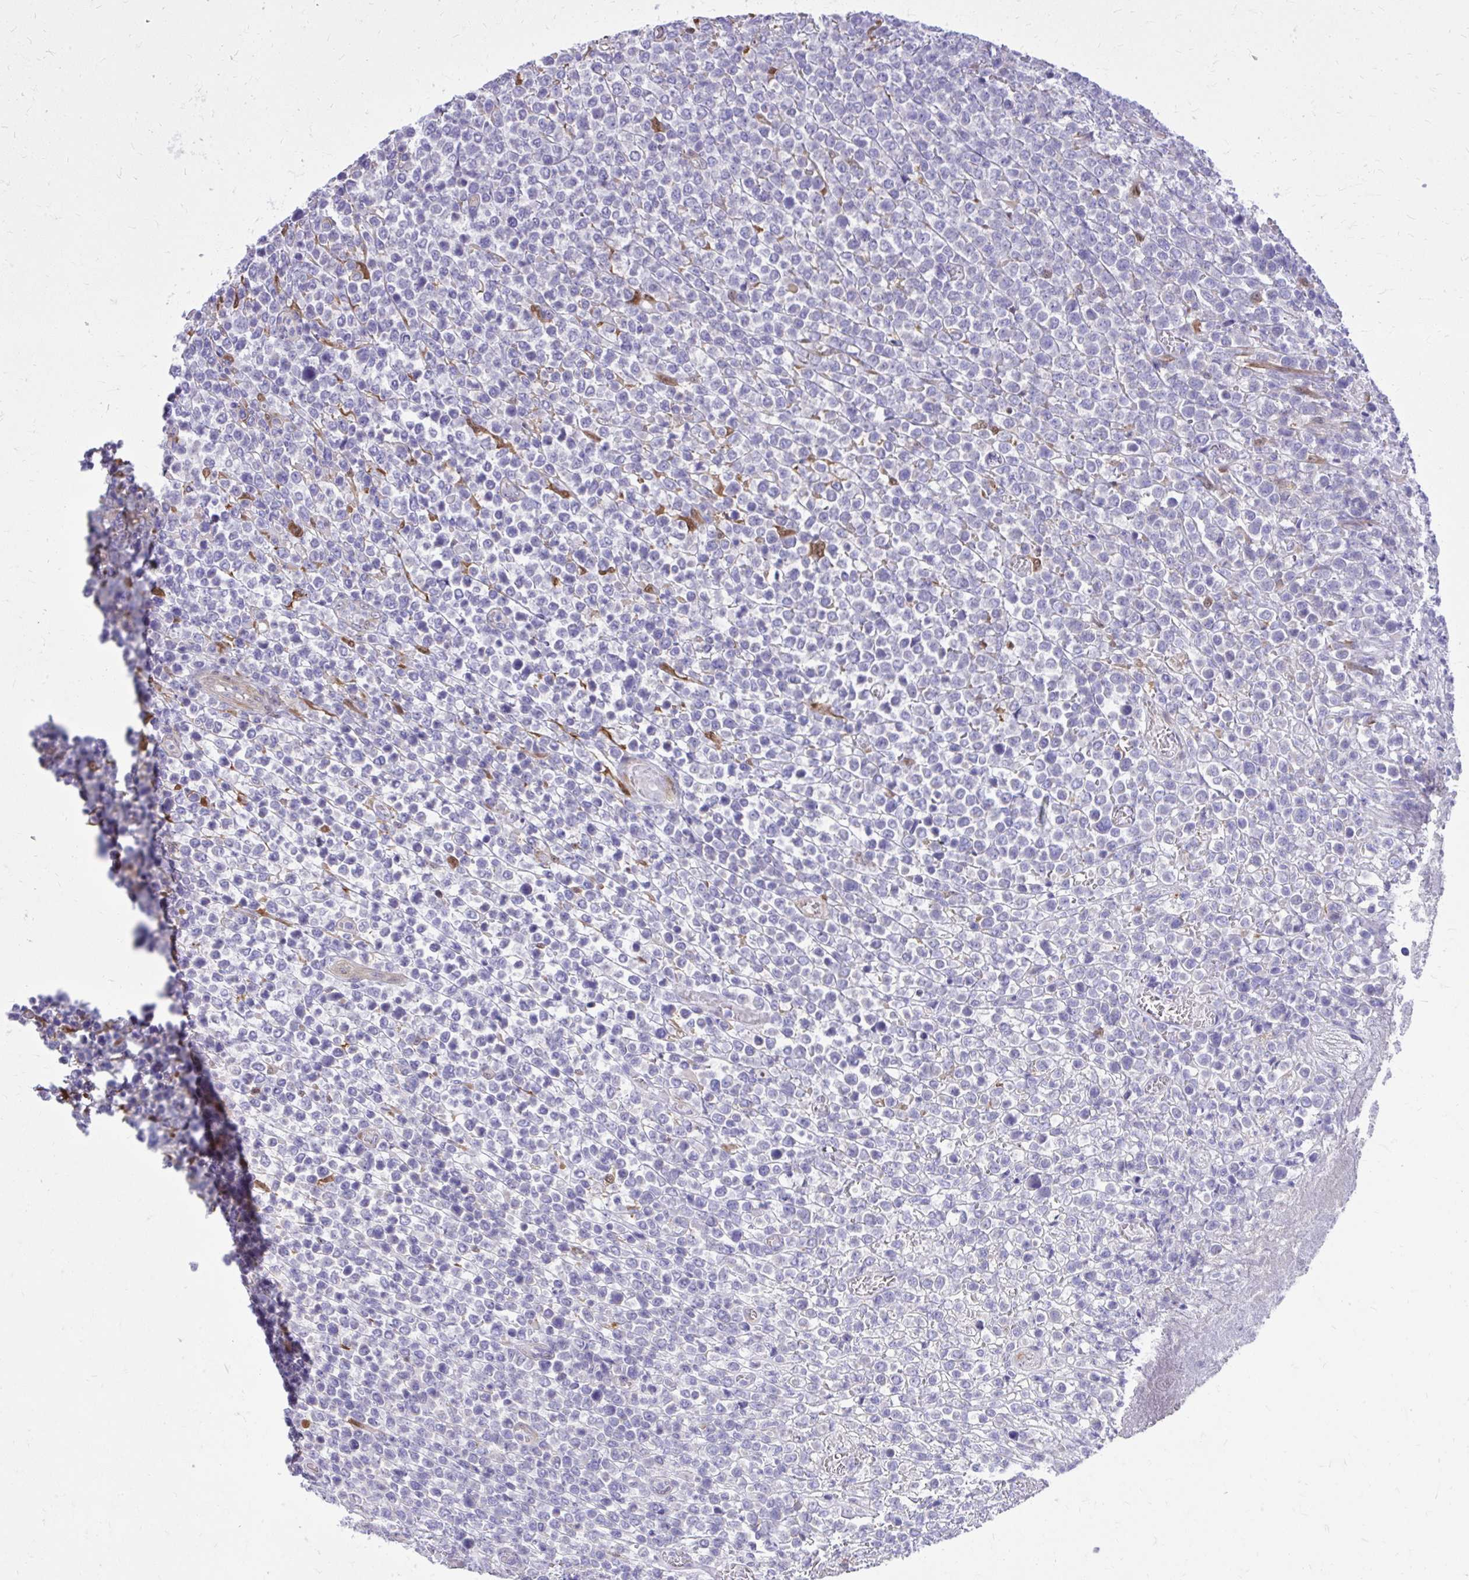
{"staining": {"intensity": "negative", "quantity": "none", "location": "none"}, "tissue": "lymphoma", "cell_type": "Tumor cells", "image_type": "cancer", "snomed": [{"axis": "morphology", "description": "Malignant lymphoma, non-Hodgkin's type, High grade"}, {"axis": "topography", "description": "Soft tissue"}], "caption": "An image of malignant lymphoma, non-Hodgkin's type (high-grade) stained for a protein exhibits no brown staining in tumor cells.", "gene": "NNMT", "patient": {"sex": "female", "age": 56}}